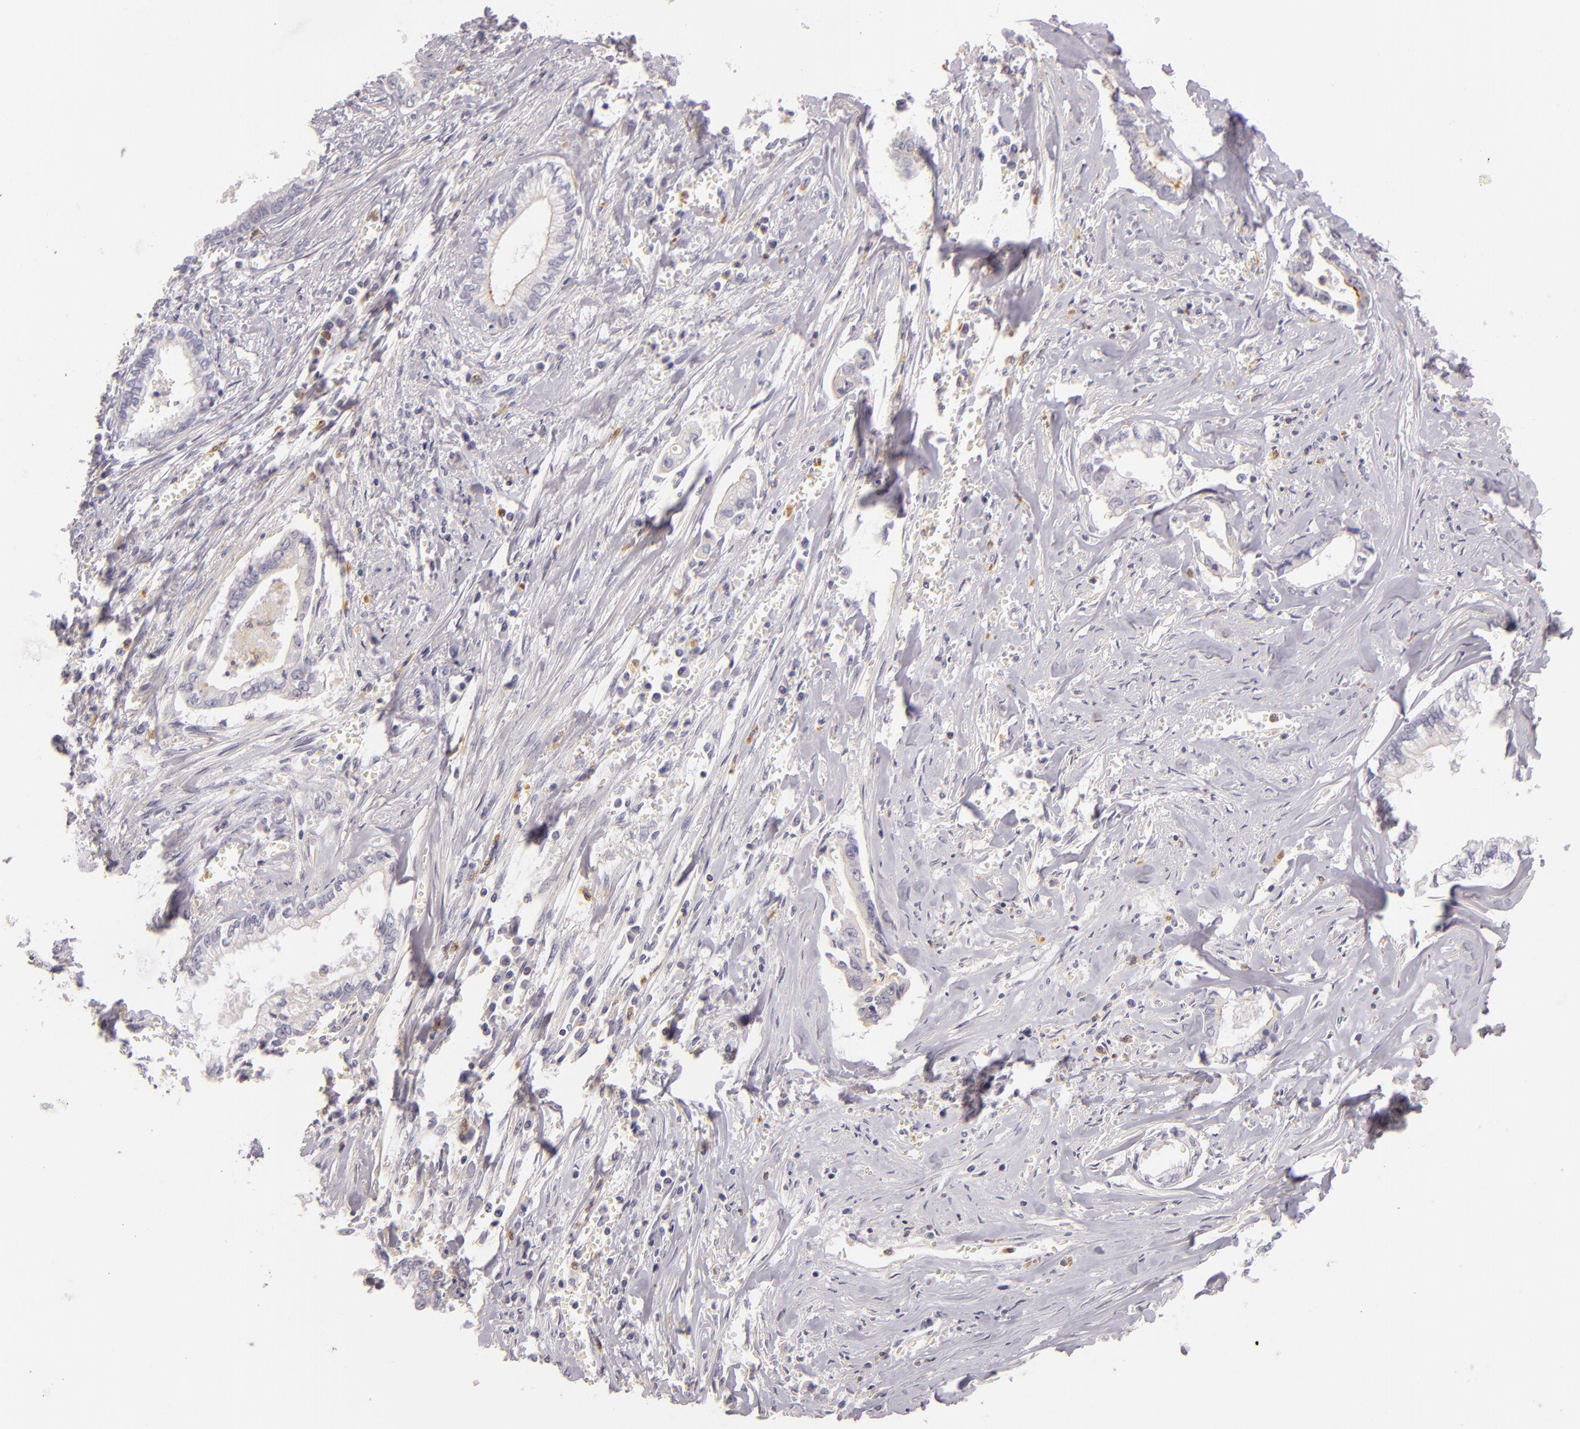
{"staining": {"intensity": "negative", "quantity": "none", "location": "none"}, "tissue": "liver cancer", "cell_type": "Tumor cells", "image_type": "cancer", "snomed": [{"axis": "morphology", "description": "Cholangiocarcinoma"}, {"axis": "topography", "description": "Liver"}], "caption": "Human cholangiocarcinoma (liver) stained for a protein using immunohistochemistry (IHC) displays no expression in tumor cells.", "gene": "FAM181A", "patient": {"sex": "male", "age": 57}}